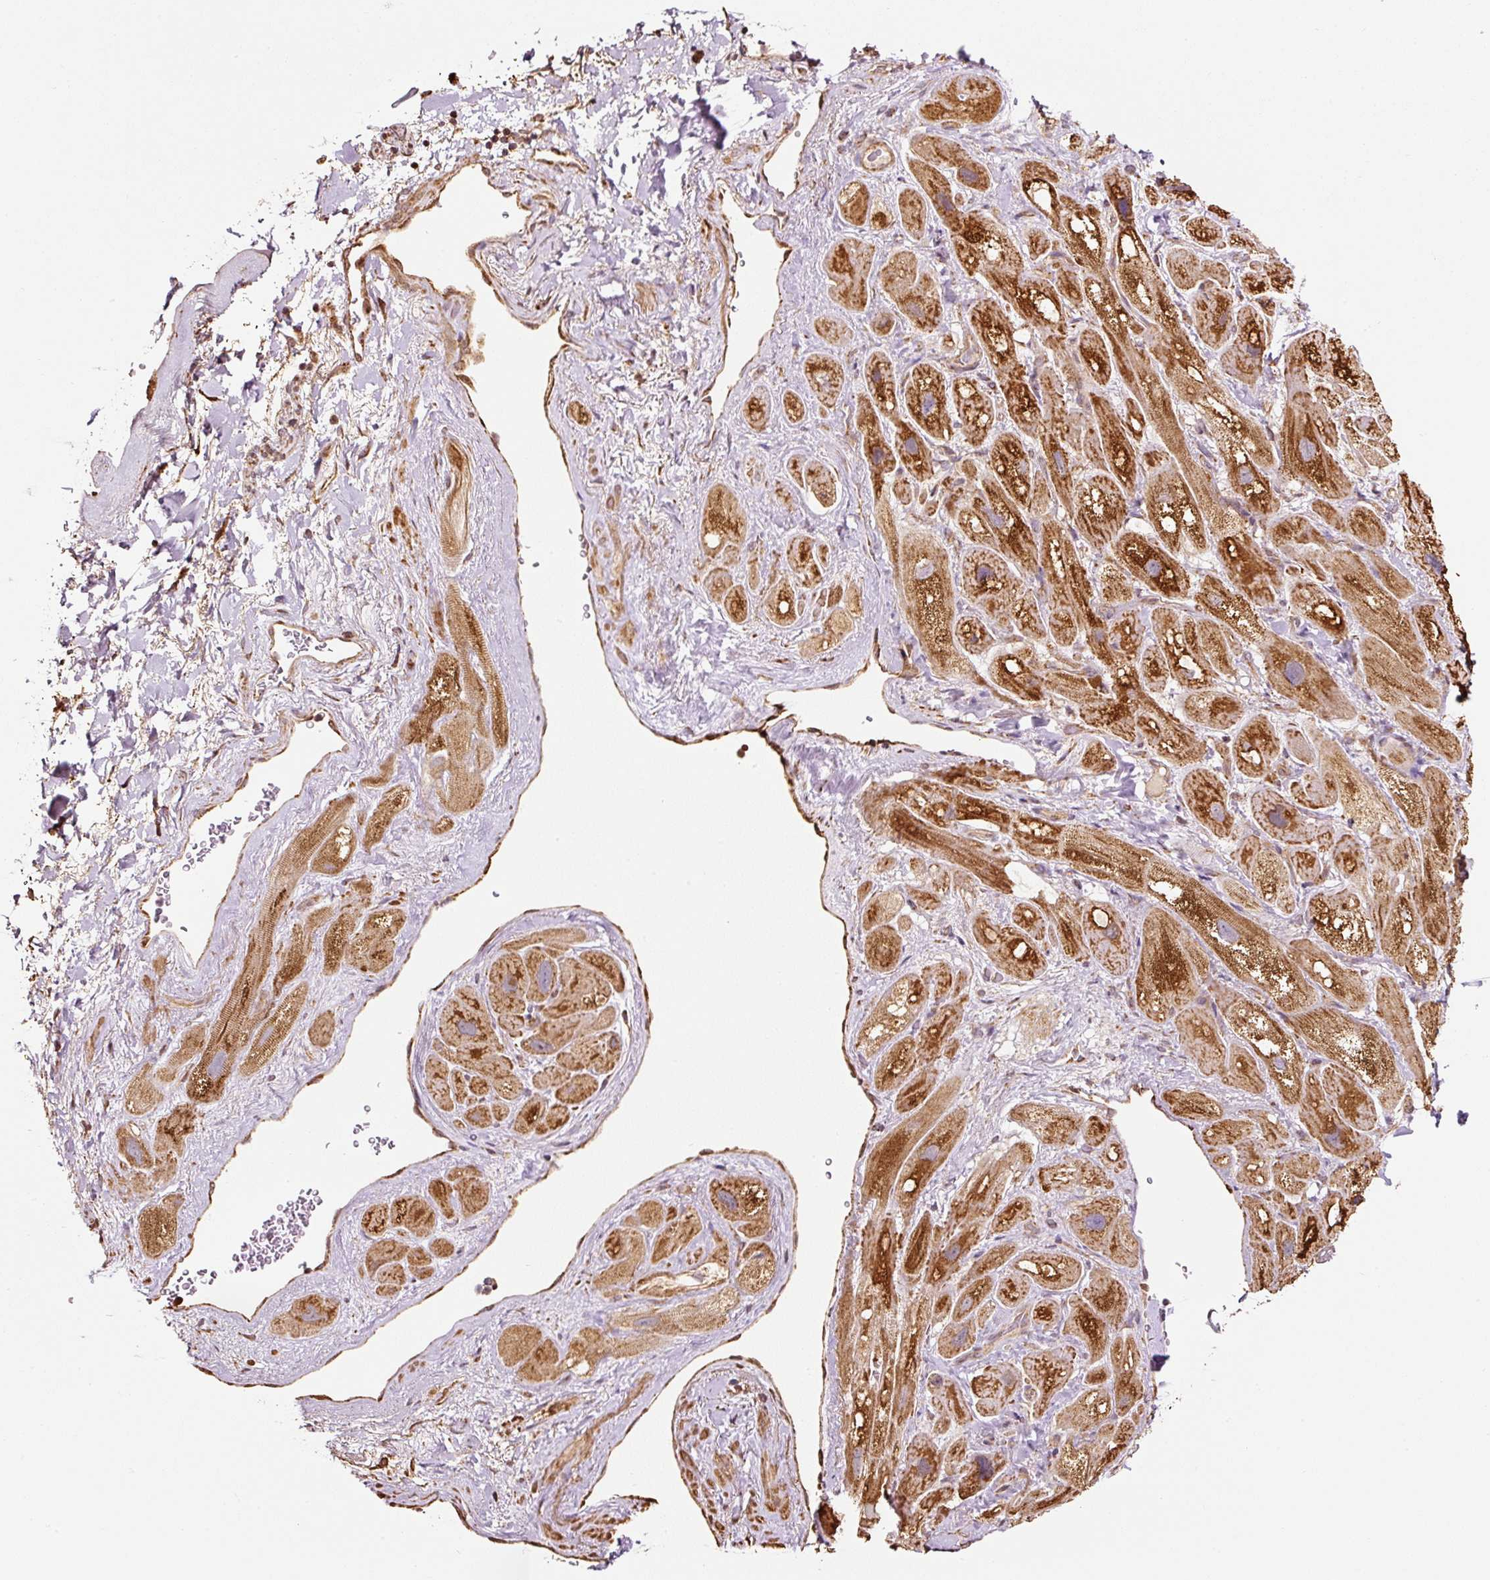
{"staining": {"intensity": "strong", "quantity": ">75%", "location": "cytoplasmic/membranous"}, "tissue": "heart muscle", "cell_type": "Cardiomyocytes", "image_type": "normal", "snomed": [{"axis": "morphology", "description": "Normal tissue, NOS"}, {"axis": "topography", "description": "Heart"}], "caption": "Brown immunohistochemical staining in benign heart muscle displays strong cytoplasmic/membranous positivity in about >75% of cardiomyocytes.", "gene": "ETF1", "patient": {"sex": "male", "age": 49}}